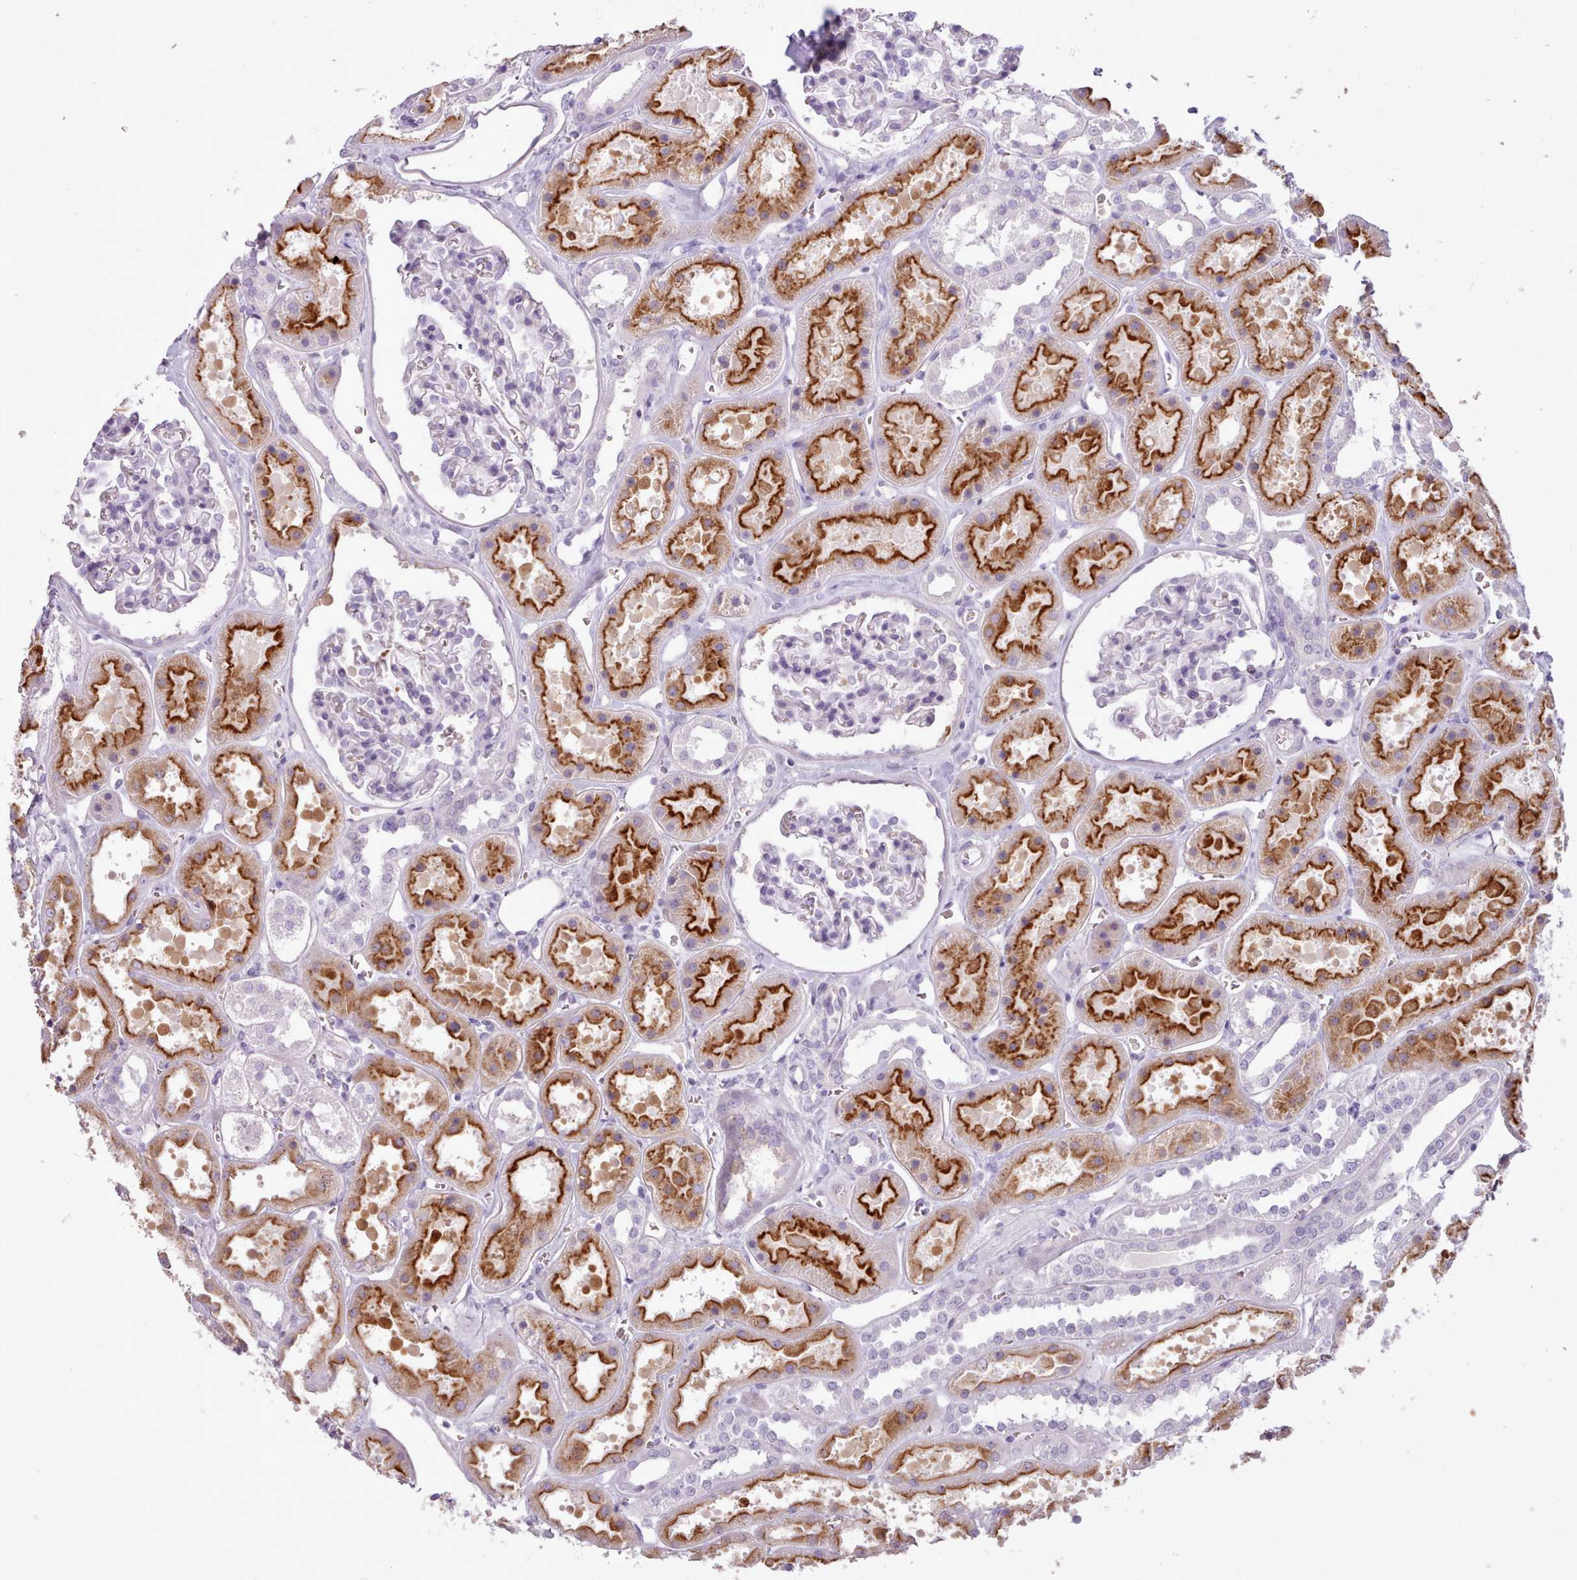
{"staining": {"intensity": "negative", "quantity": "none", "location": "none"}, "tissue": "kidney", "cell_type": "Cells in glomeruli", "image_type": "normal", "snomed": [{"axis": "morphology", "description": "Normal tissue, NOS"}, {"axis": "topography", "description": "Kidney"}], "caption": "Human kidney stained for a protein using IHC demonstrates no staining in cells in glomeruli.", "gene": "ATRAID", "patient": {"sex": "female", "age": 41}}